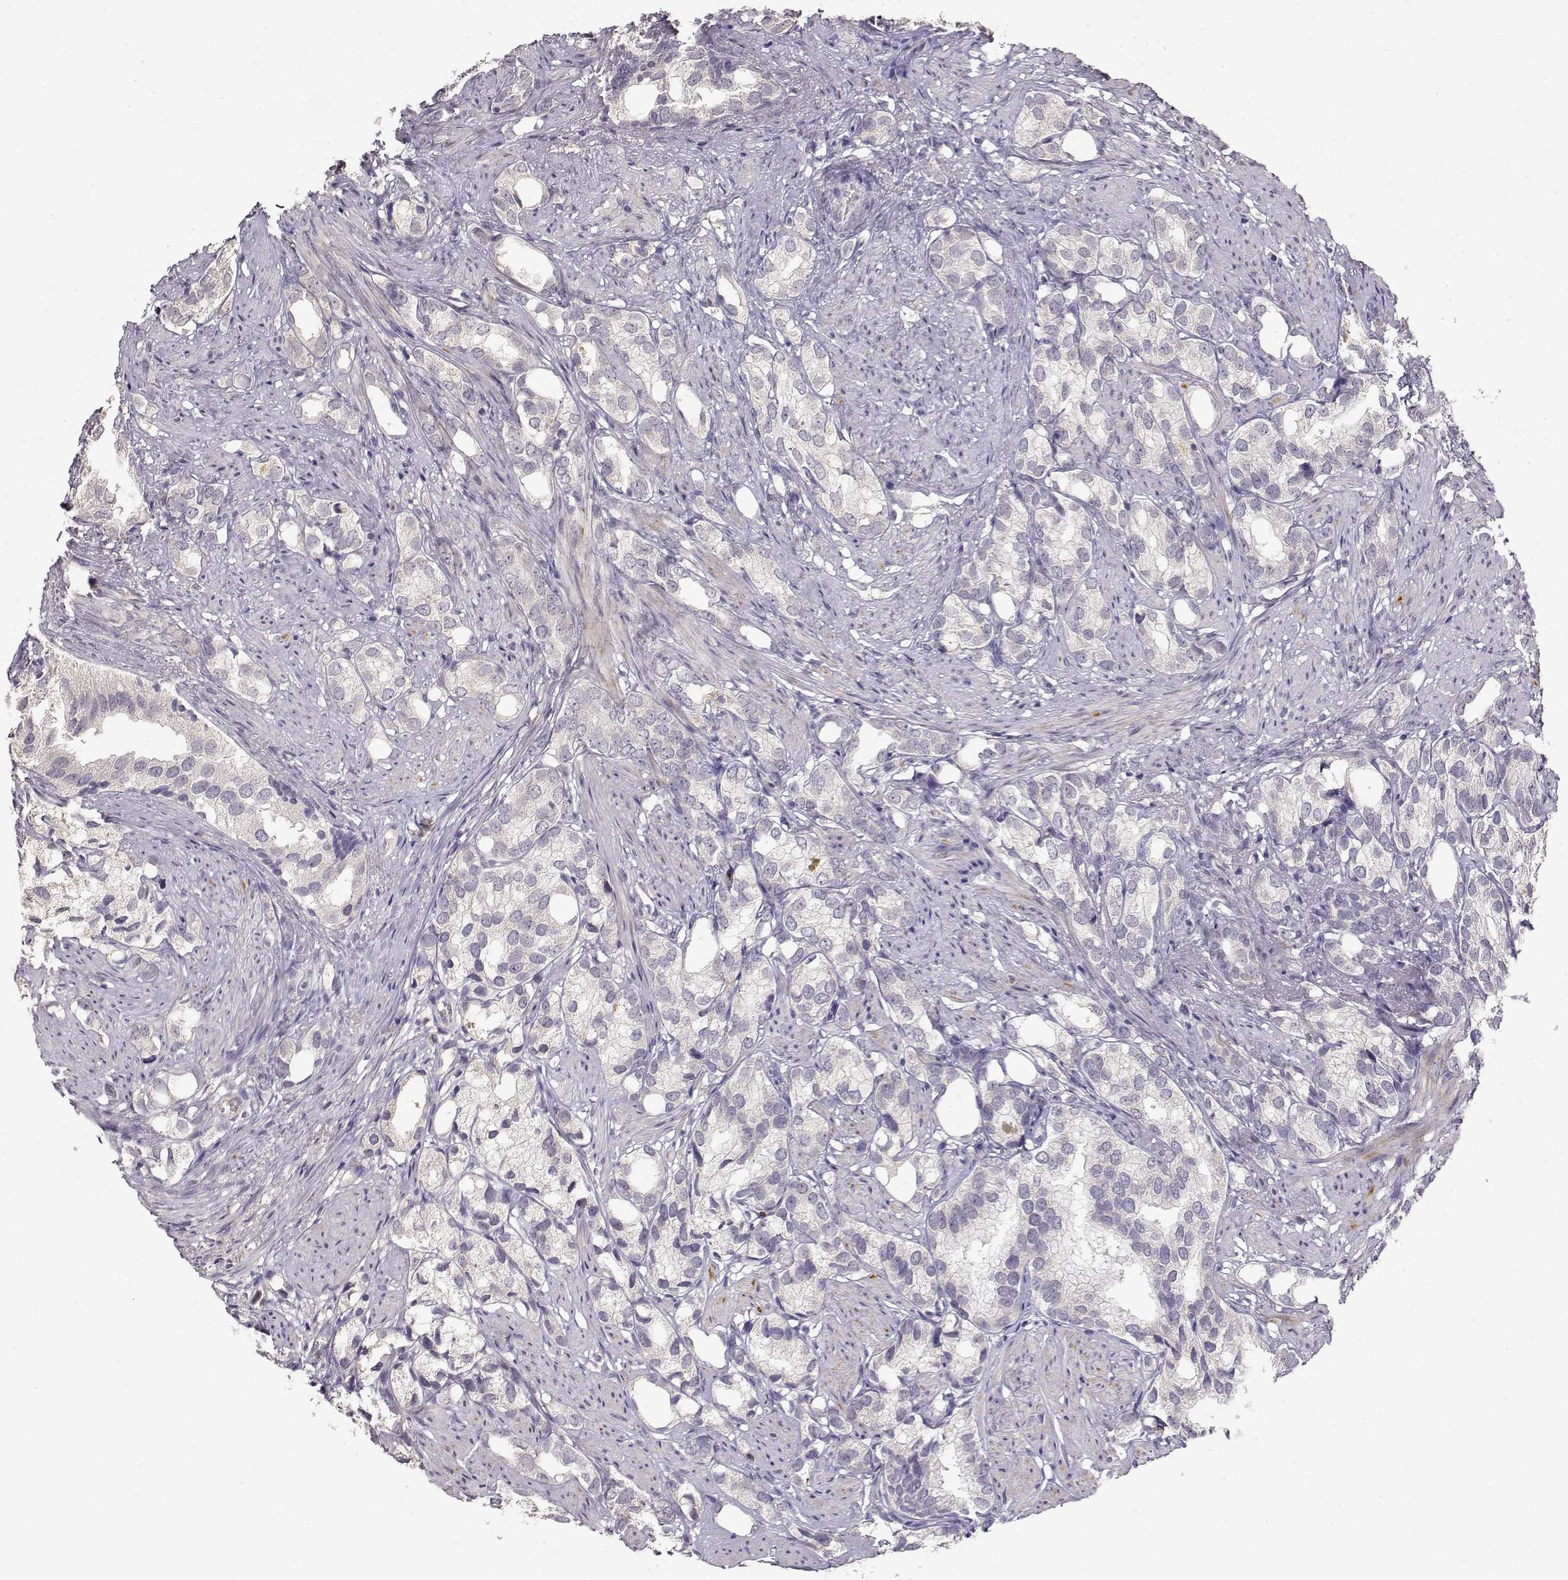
{"staining": {"intensity": "negative", "quantity": "none", "location": "none"}, "tissue": "prostate cancer", "cell_type": "Tumor cells", "image_type": "cancer", "snomed": [{"axis": "morphology", "description": "Adenocarcinoma, High grade"}, {"axis": "topography", "description": "Prostate"}], "caption": "Immunohistochemistry of prostate cancer (adenocarcinoma (high-grade)) shows no staining in tumor cells.", "gene": "TACR1", "patient": {"sex": "male", "age": 82}}